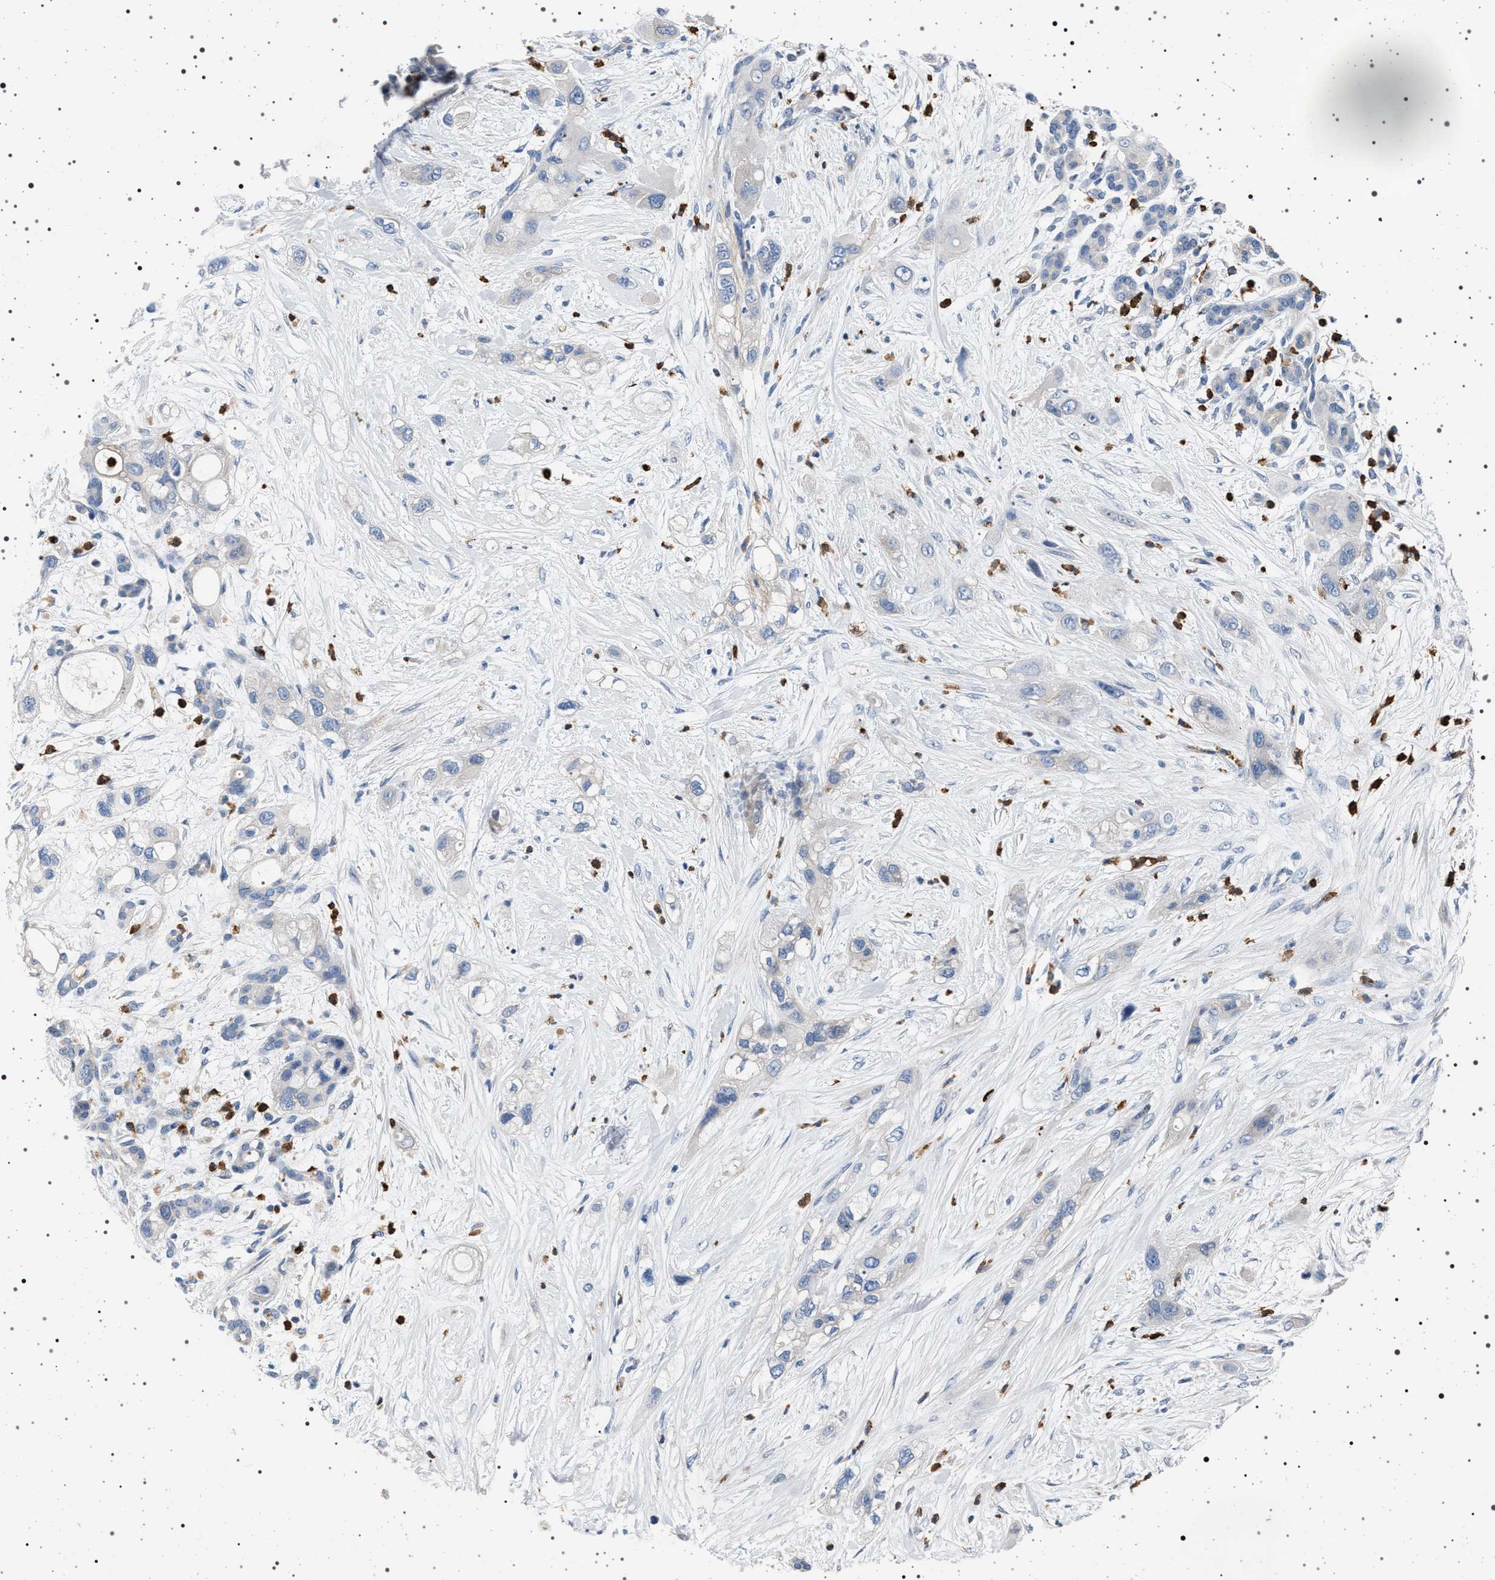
{"staining": {"intensity": "negative", "quantity": "none", "location": "none"}, "tissue": "pancreatic cancer", "cell_type": "Tumor cells", "image_type": "cancer", "snomed": [{"axis": "morphology", "description": "Adenocarcinoma, NOS"}, {"axis": "topography", "description": "Pancreas"}], "caption": "IHC micrograph of human pancreatic cancer stained for a protein (brown), which demonstrates no staining in tumor cells.", "gene": "NAT9", "patient": {"sex": "male", "age": 59}}